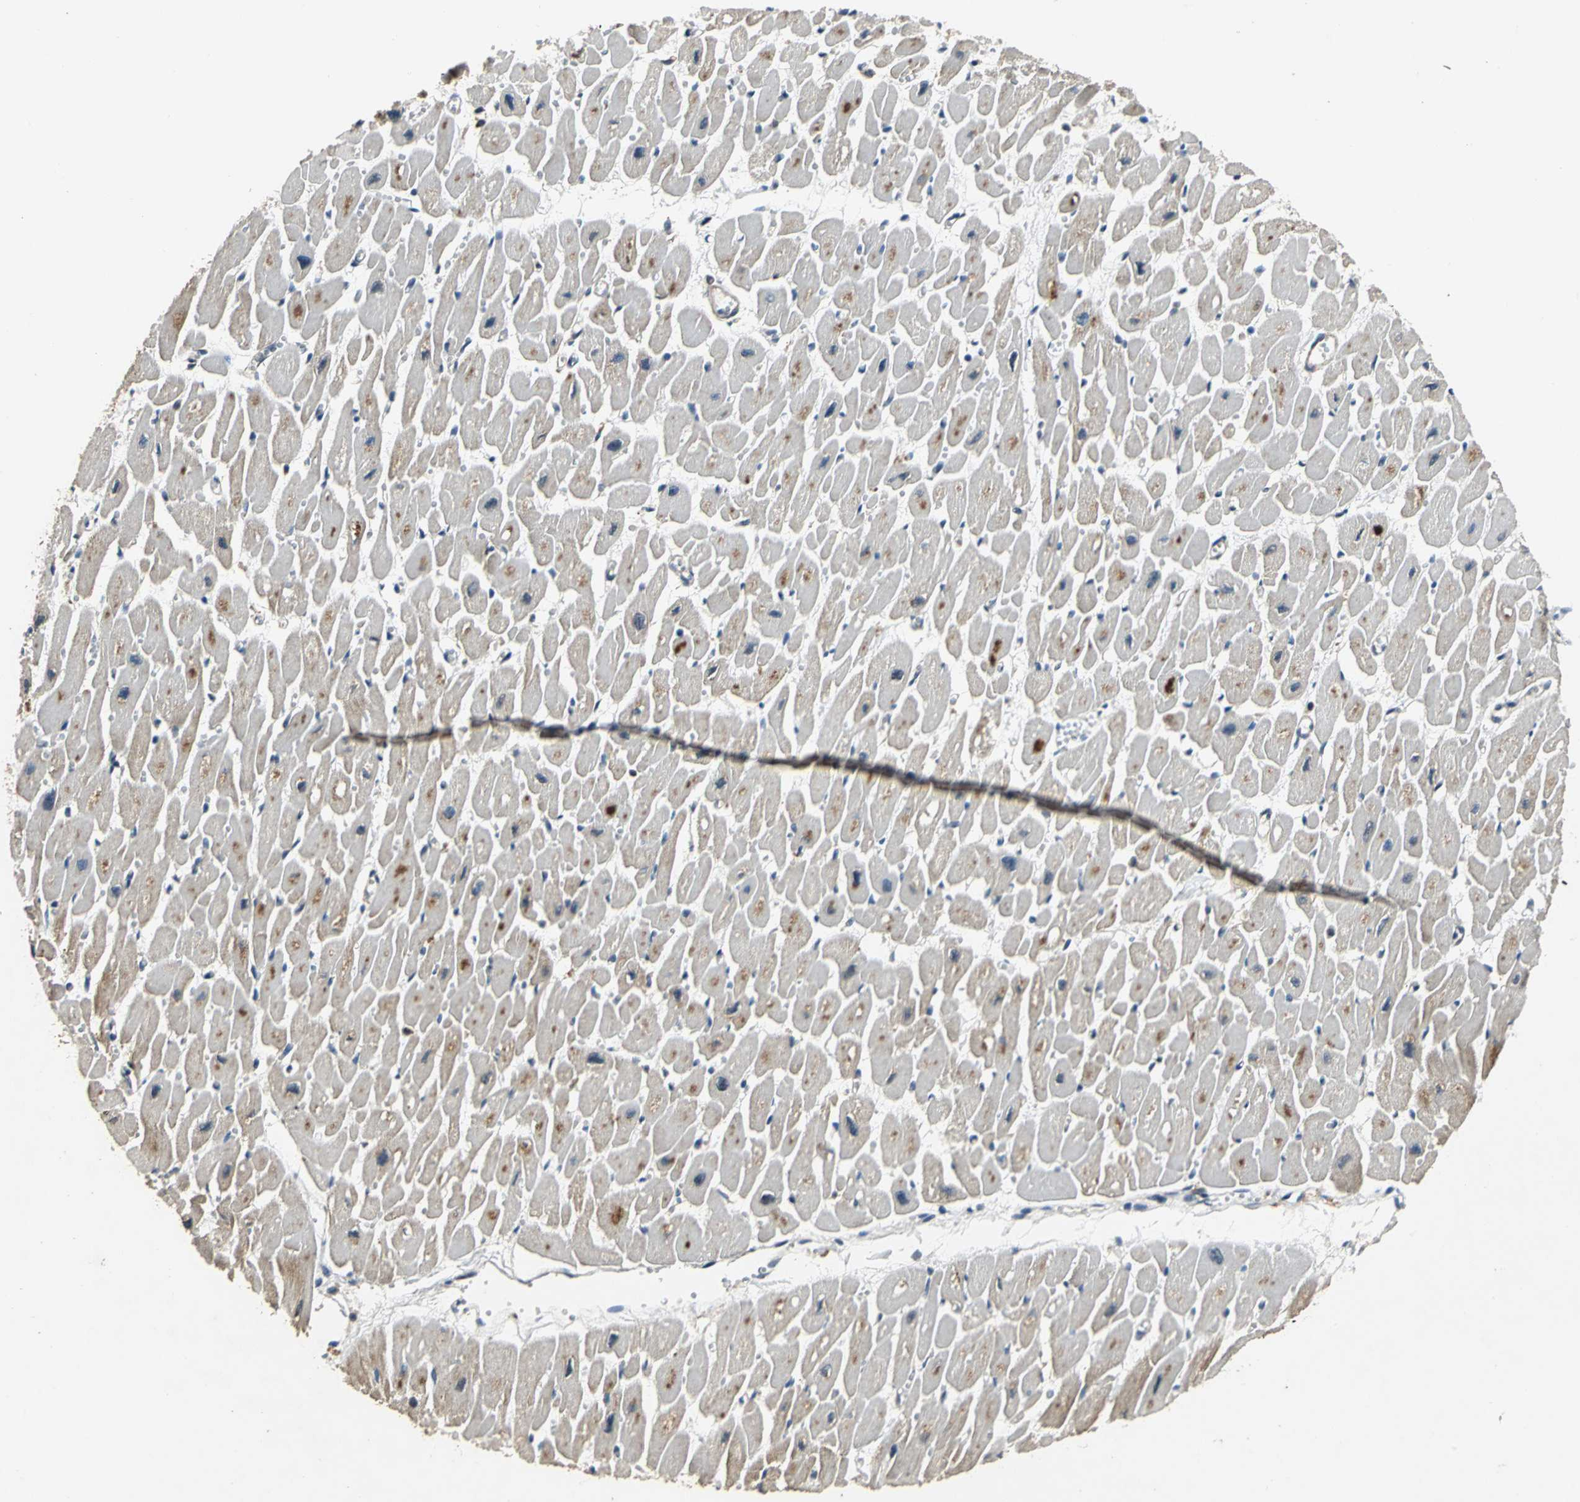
{"staining": {"intensity": "moderate", "quantity": "25%-75%", "location": "cytoplasmic/membranous"}, "tissue": "heart muscle", "cell_type": "Cardiomyocytes", "image_type": "normal", "snomed": [{"axis": "morphology", "description": "Normal tissue, NOS"}, {"axis": "topography", "description": "Heart"}], "caption": "Immunohistochemical staining of normal human heart muscle demonstrates medium levels of moderate cytoplasmic/membranous staining in about 25%-75% of cardiomyocytes.", "gene": "EIF2B2", "patient": {"sex": "female", "age": 54}}